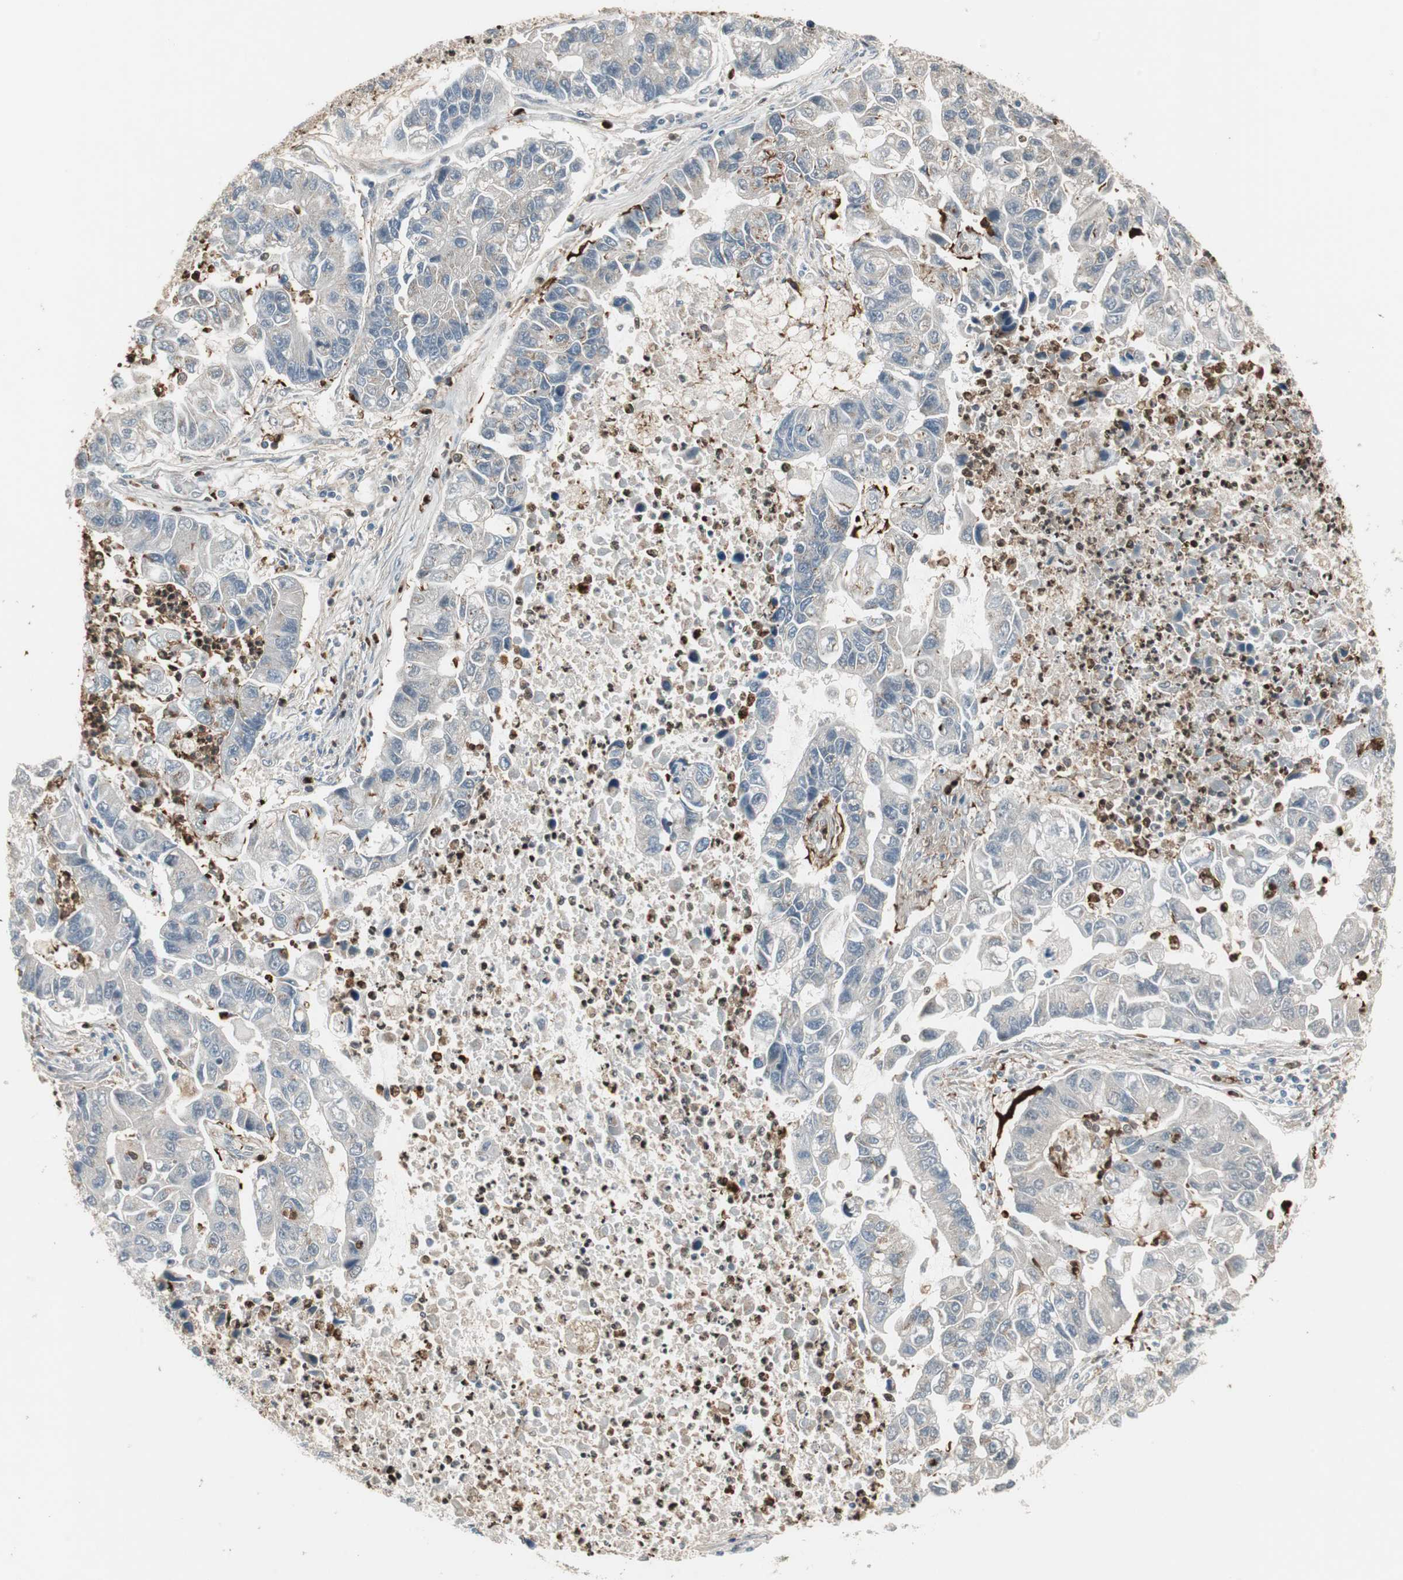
{"staining": {"intensity": "negative", "quantity": "none", "location": "none"}, "tissue": "lung cancer", "cell_type": "Tumor cells", "image_type": "cancer", "snomed": [{"axis": "morphology", "description": "Adenocarcinoma, NOS"}, {"axis": "topography", "description": "Lung"}], "caption": "Lung cancer was stained to show a protein in brown. There is no significant expression in tumor cells.", "gene": "SNX4", "patient": {"sex": "female", "age": 51}}